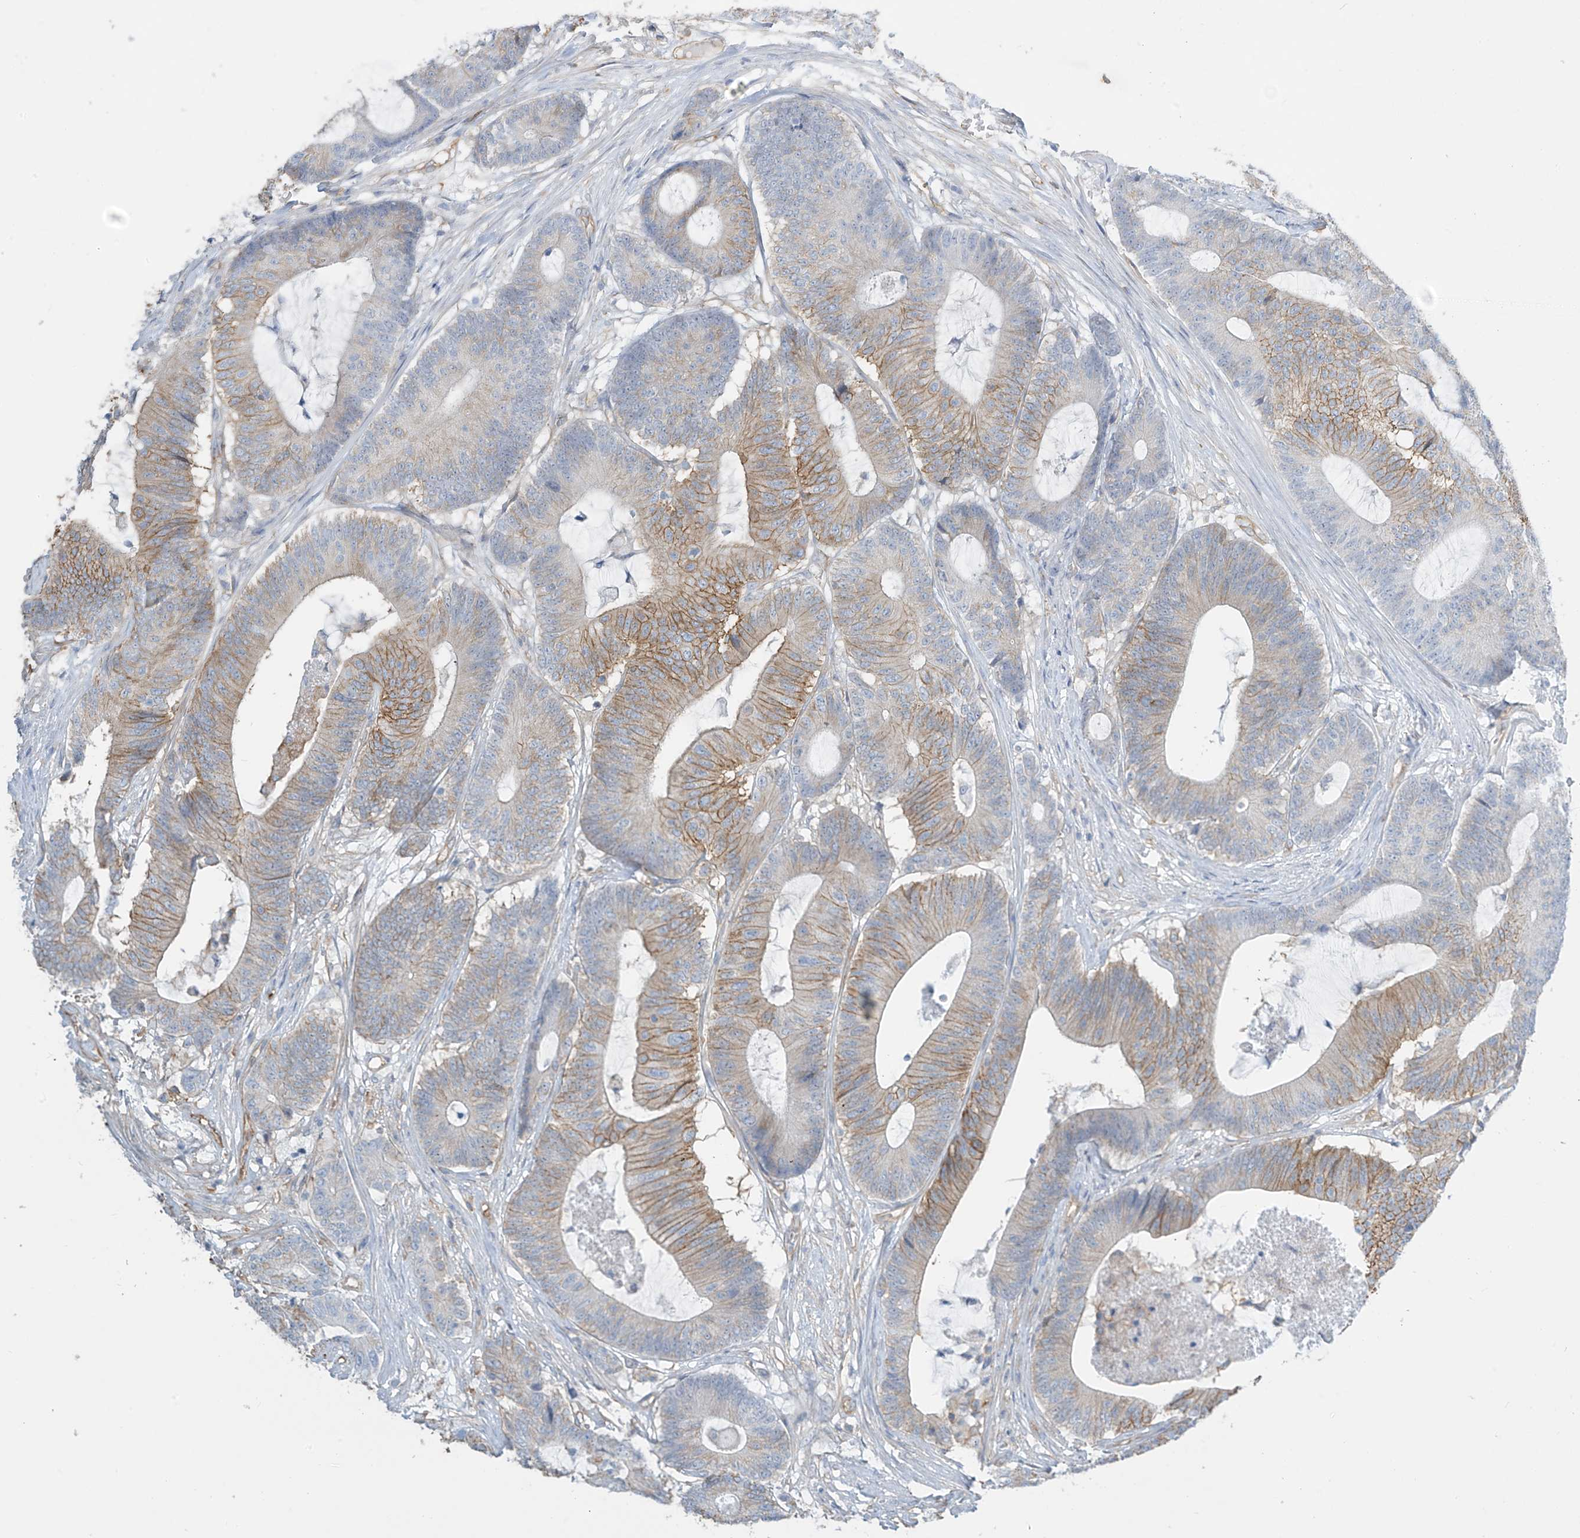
{"staining": {"intensity": "moderate", "quantity": "25%-75%", "location": "cytoplasmic/membranous"}, "tissue": "colorectal cancer", "cell_type": "Tumor cells", "image_type": "cancer", "snomed": [{"axis": "morphology", "description": "Adenocarcinoma, NOS"}, {"axis": "topography", "description": "Colon"}], "caption": "DAB immunohistochemical staining of adenocarcinoma (colorectal) demonstrates moderate cytoplasmic/membranous protein expression in approximately 25%-75% of tumor cells.", "gene": "ZNF846", "patient": {"sex": "female", "age": 84}}